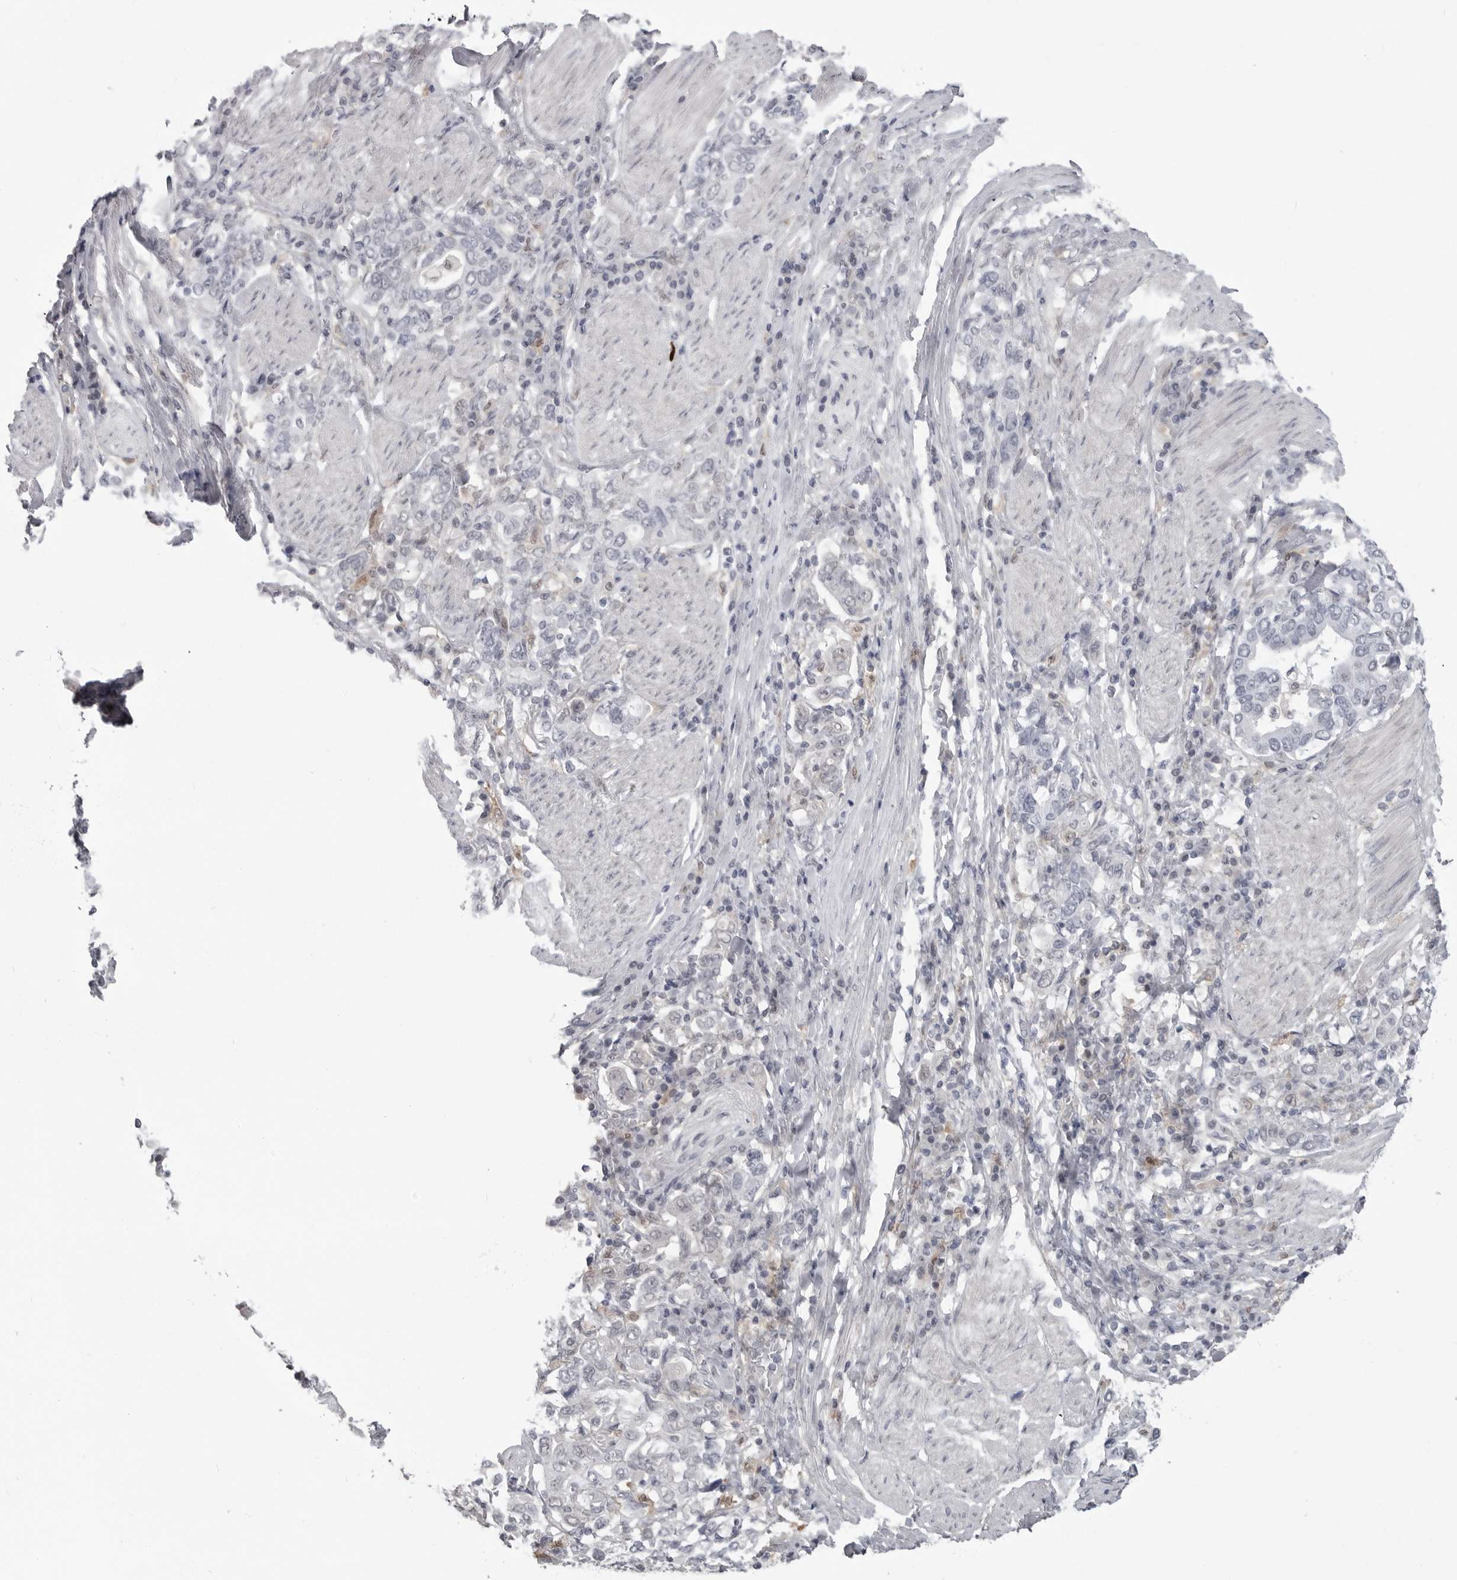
{"staining": {"intensity": "negative", "quantity": "none", "location": "none"}, "tissue": "stomach cancer", "cell_type": "Tumor cells", "image_type": "cancer", "snomed": [{"axis": "morphology", "description": "Adenocarcinoma, NOS"}, {"axis": "topography", "description": "Stomach, upper"}], "caption": "Immunohistochemistry image of neoplastic tissue: human stomach cancer (adenocarcinoma) stained with DAB displays no significant protein expression in tumor cells.", "gene": "PNPO", "patient": {"sex": "male", "age": 62}}